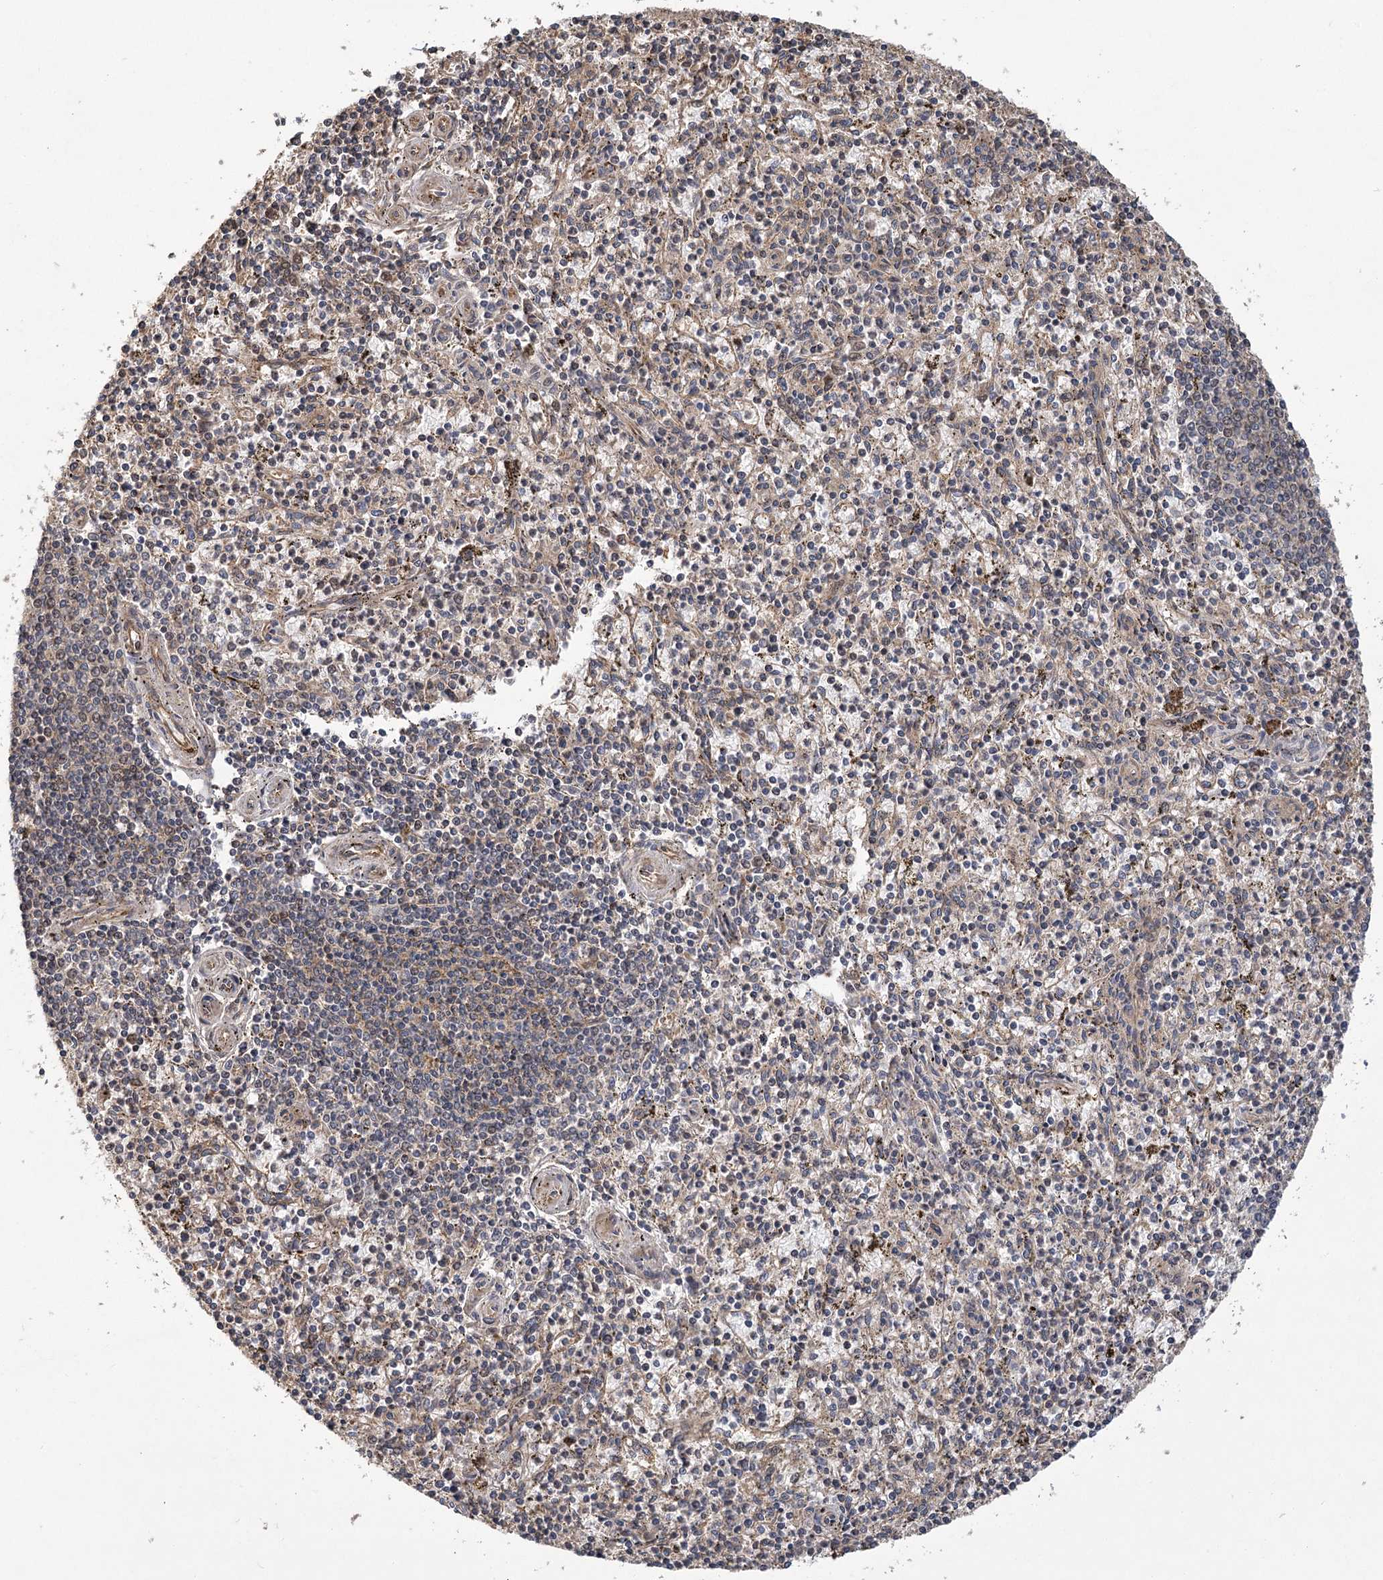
{"staining": {"intensity": "negative", "quantity": "none", "location": "none"}, "tissue": "spleen", "cell_type": "Cells in red pulp", "image_type": "normal", "snomed": [{"axis": "morphology", "description": "Normal tissue, NOS"}, {"axis": "topography", "description": "Spleen"}], "caption": "High magnification brightfield microscopy of benign spleen stained with DAB (3,3'-diaminobenzidine) (brown) and counterstained with hematoxylin (blue): cells in red pulp show no significant expression.", "gene": "LSS", "patient": {"sex": "male", "age": 72}}